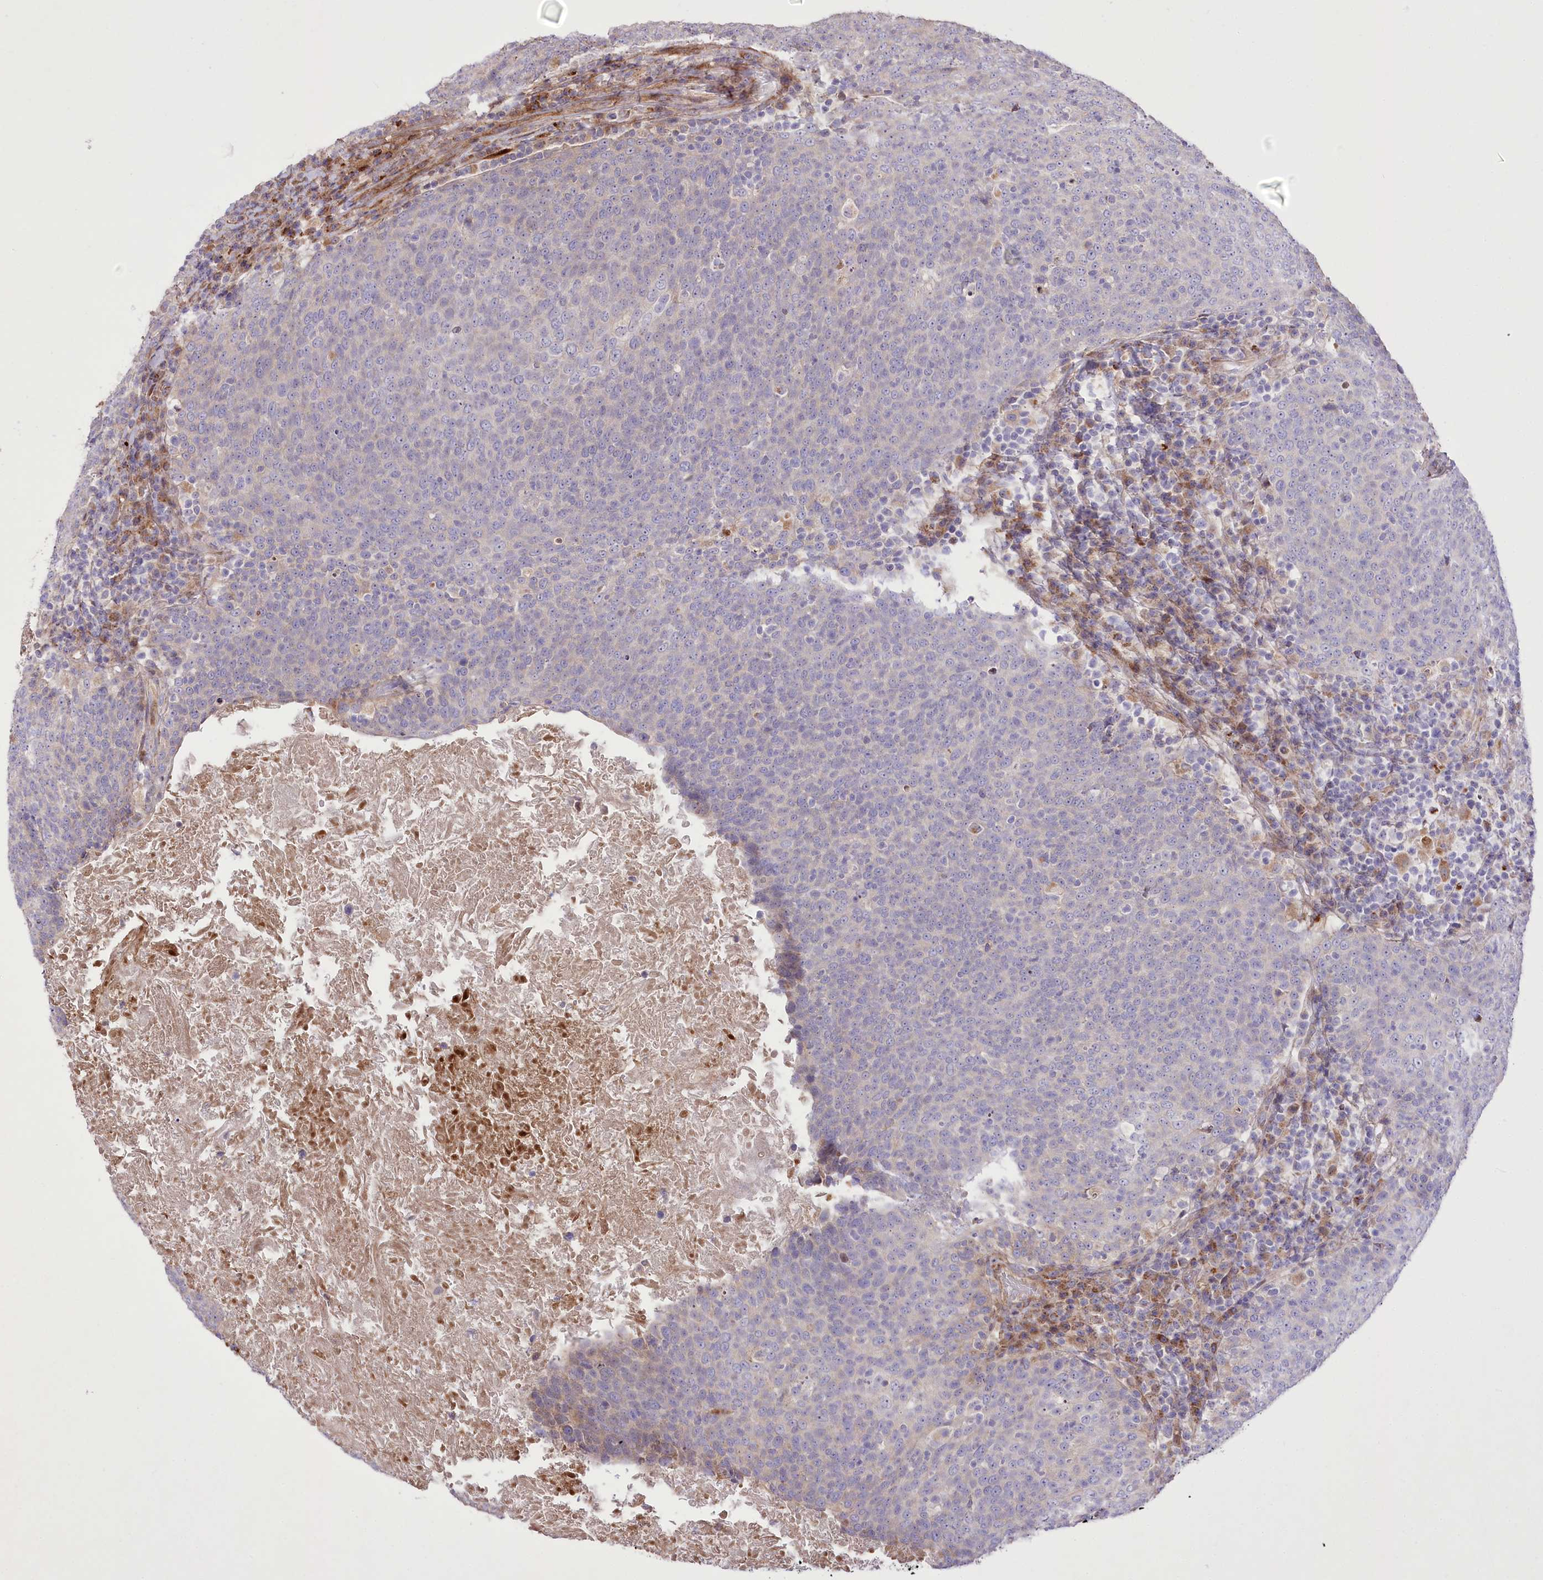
{"staining": {"intensity": "negative", "quantity": "none", "location": "none"}, "tissue": "head and neck cancer", "cell_type": "Tumor cells", "image_type": "cancer", "snomed": [{"axis": "morphology", "description": "Squamous cell carcinoma, NOS"}, {"axis": "morphology", "description": "Squamous cell carcinoma, metastatic, NOS"}, {"axis": "topography", "description": "Lymph node"}, {"axis": "topography", "description": "Head-Neck"}], "caption": "A histopathology image of metastatic squamous cell carcinoma (head and neck) stained for a protein reveals no brown staining in tumor cells.", "gene": "RNF24", "patient": {"sex": "male", "age": 62}}